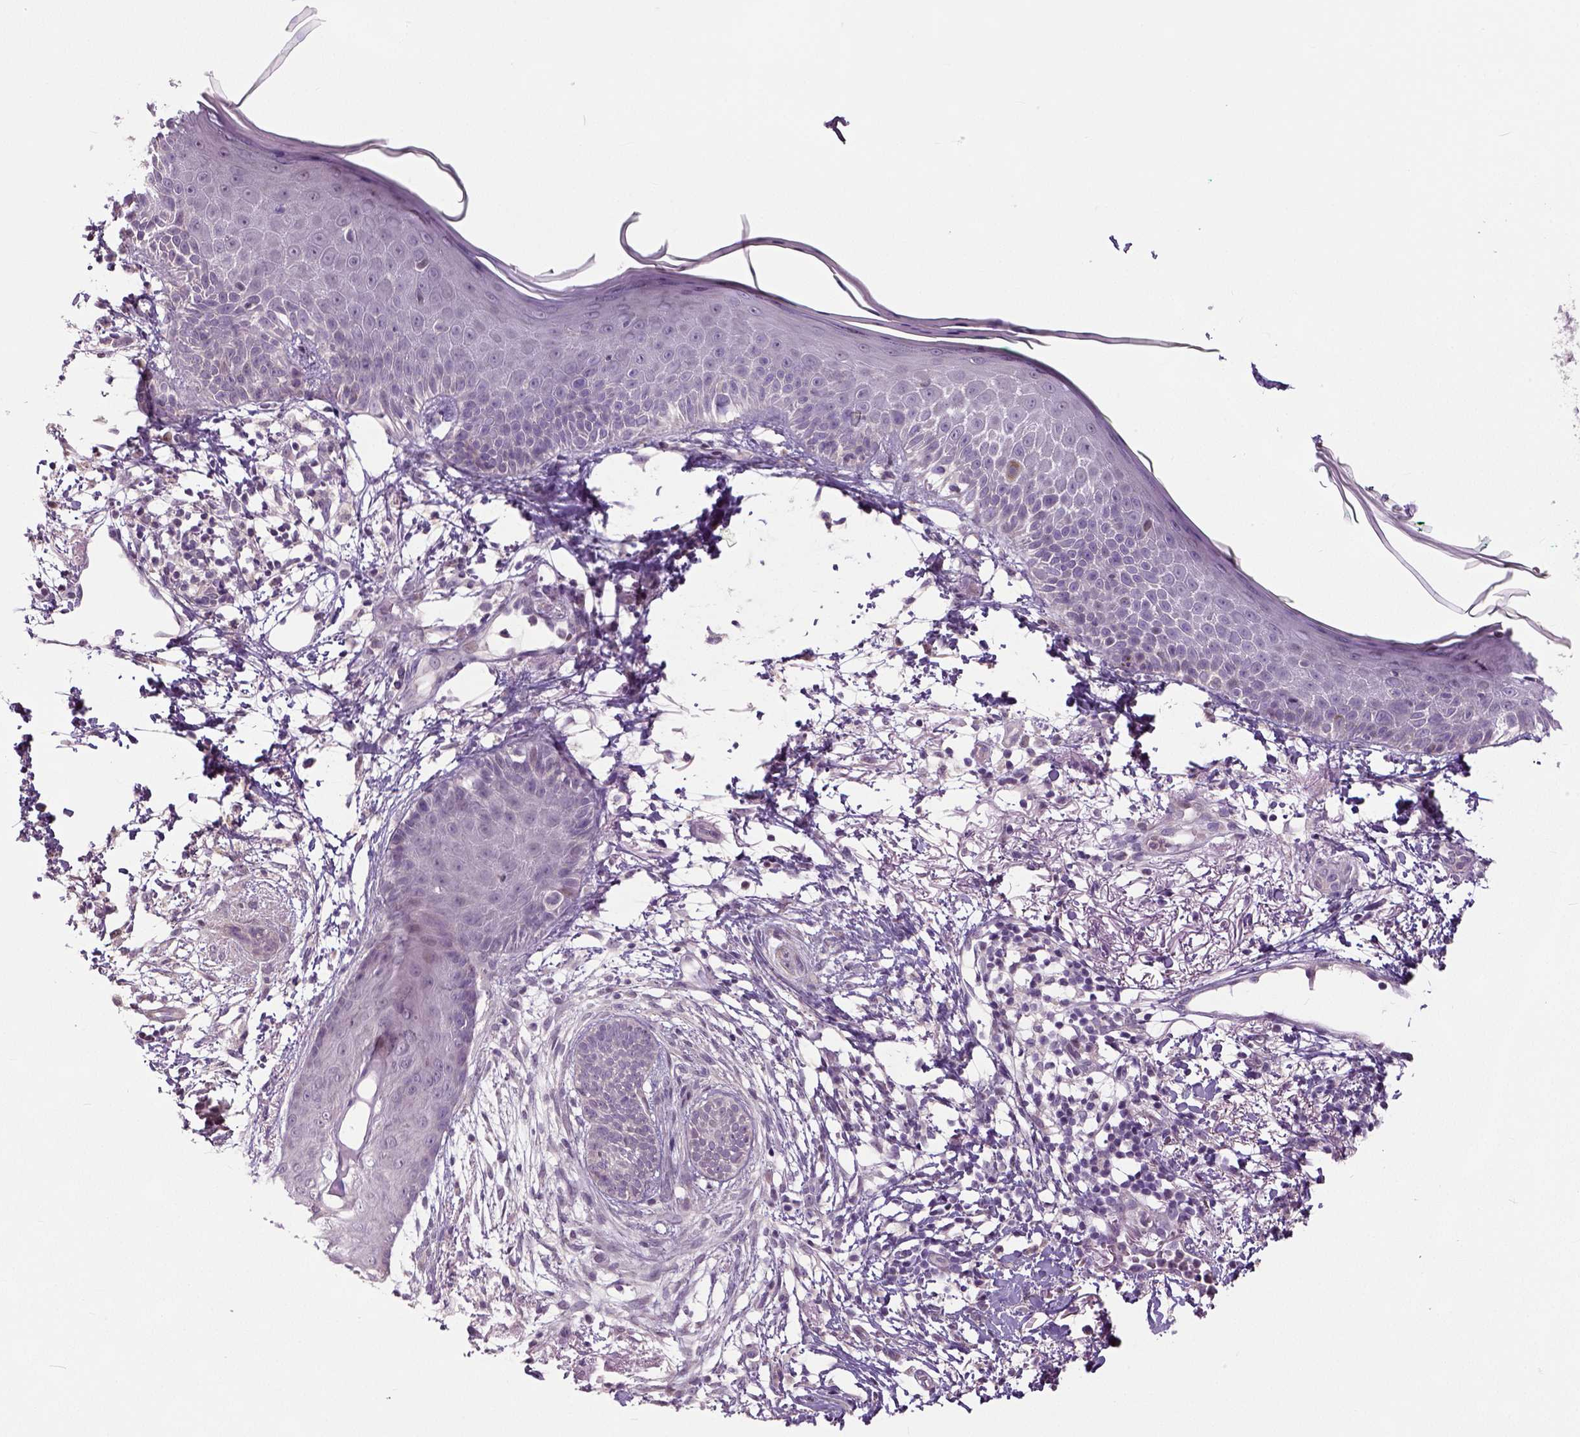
{"staining": {"intensity": "negative", "quantity": "none", "location": "none"}, "tissue": "skin cancer", "cell_type": "Tumor cells", "image_type": "cancer", "snomed": [{"axis": "morphology", "description": "Normal tissue, NOS"}, {"axis": "morphology", "description": "Basal cell carcinoma"}, {"axis": "topography", "description": "Skin"}], "caption": "Photomicrograph shows no significant protein staining in tumor cells of skin cancer. (DAB immunohistochemistry (IHC) visualized using brightfield microscopy, high magnification).", "gene": "NECAB1", "patient": {"sex": "male", "age": 84}}